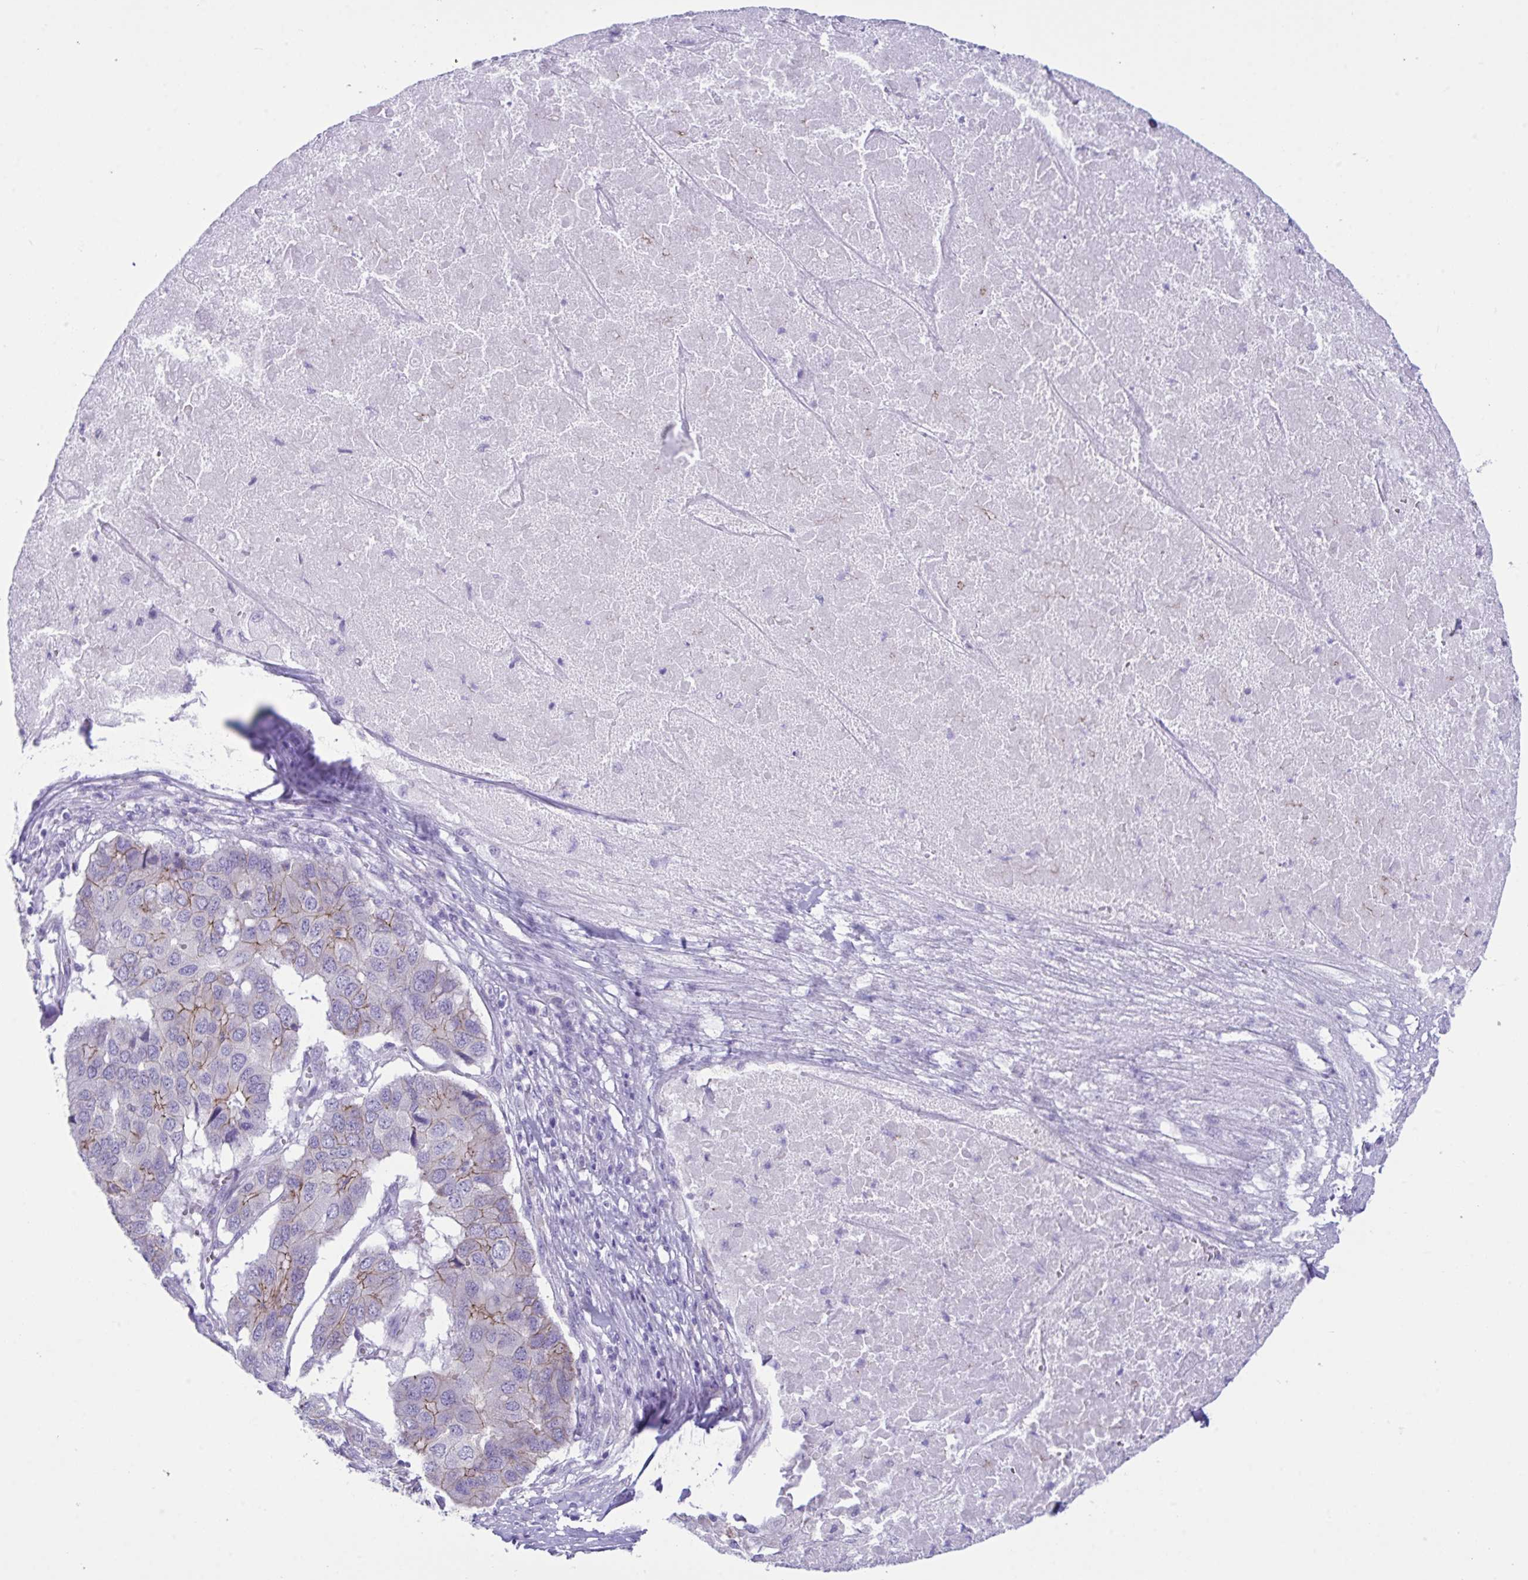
{"staining": {"intensity": "moderate", "quantity": "<25%", "location": "cytoplasmic/membranous"}, "tissue": "pancreatic cancer", "cell_type": "Tumor cells", "image_type": "cancer", "snomed": [{"axis": "morphology", "description": "Adenocarcinoma, NOS"}, {"axis": "topography", "description": "Pancreas"}], "caption": "Protein expression analysis of human pancreatic adenocarcinoma reveals moderate cytoplasmic/membranous positivity in about <25% of tumor cells.", "gene": "GLB1L2", "patient": {"sex": "male", "age": 50}}